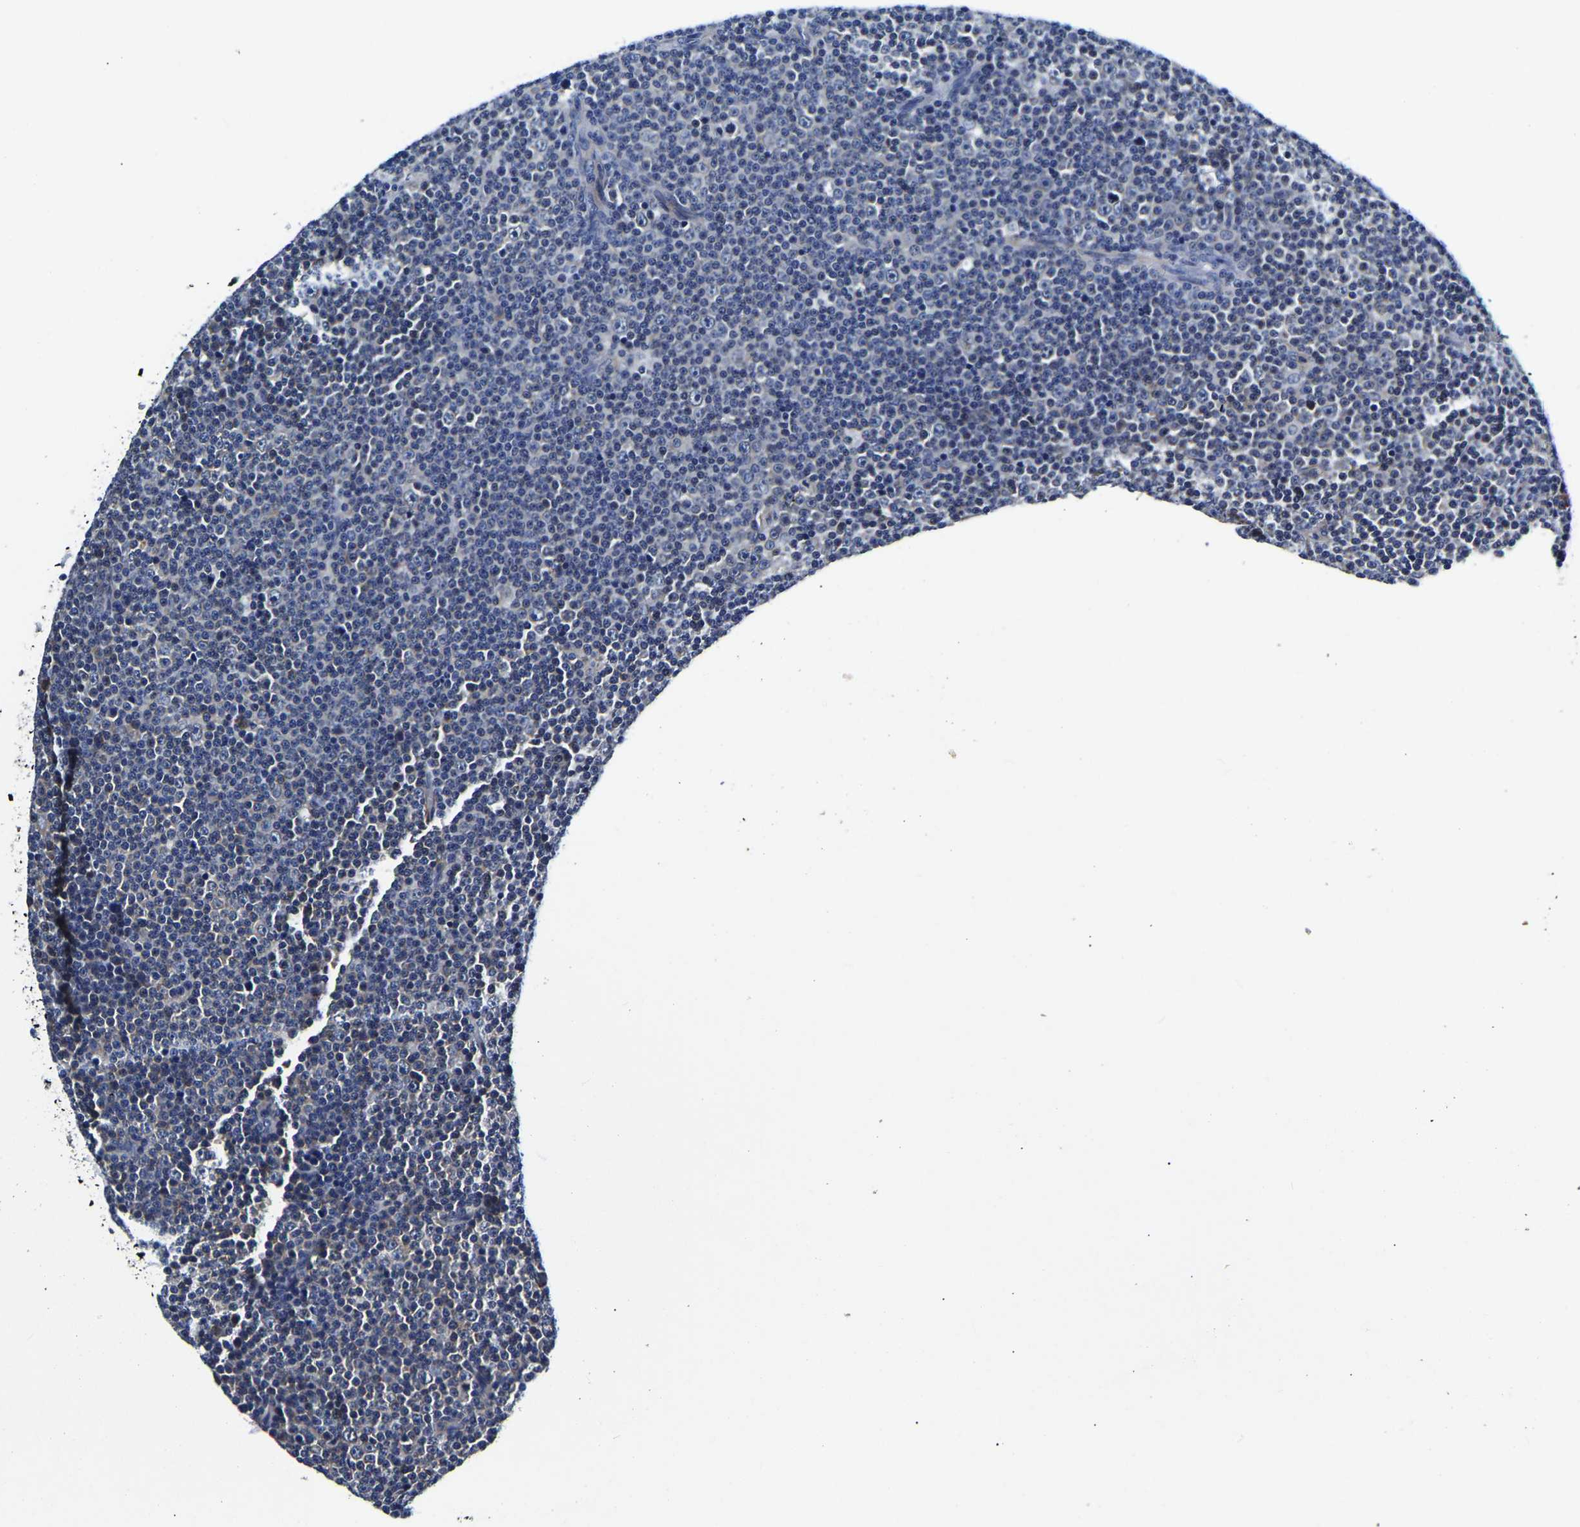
{"staining": {"intensity": "negative", "quantity": "none", "location": "none"}, "tissue": "lymphoma", "cell_type": "Tumor cells", "image_type": "cancer", "snomed": [{"axis": "morphology", "description": "Malignant lymphoma, non-Hodgkin's type, Low grade"}, {"axis": "topography", "description": "Lymph node"}], "caption": "Immunohistochemical staining of lymphoma exhibits no significant staining in tumor cells.", "gene": "KCTD17", "patient": {"sex": "female", "age": 67}}